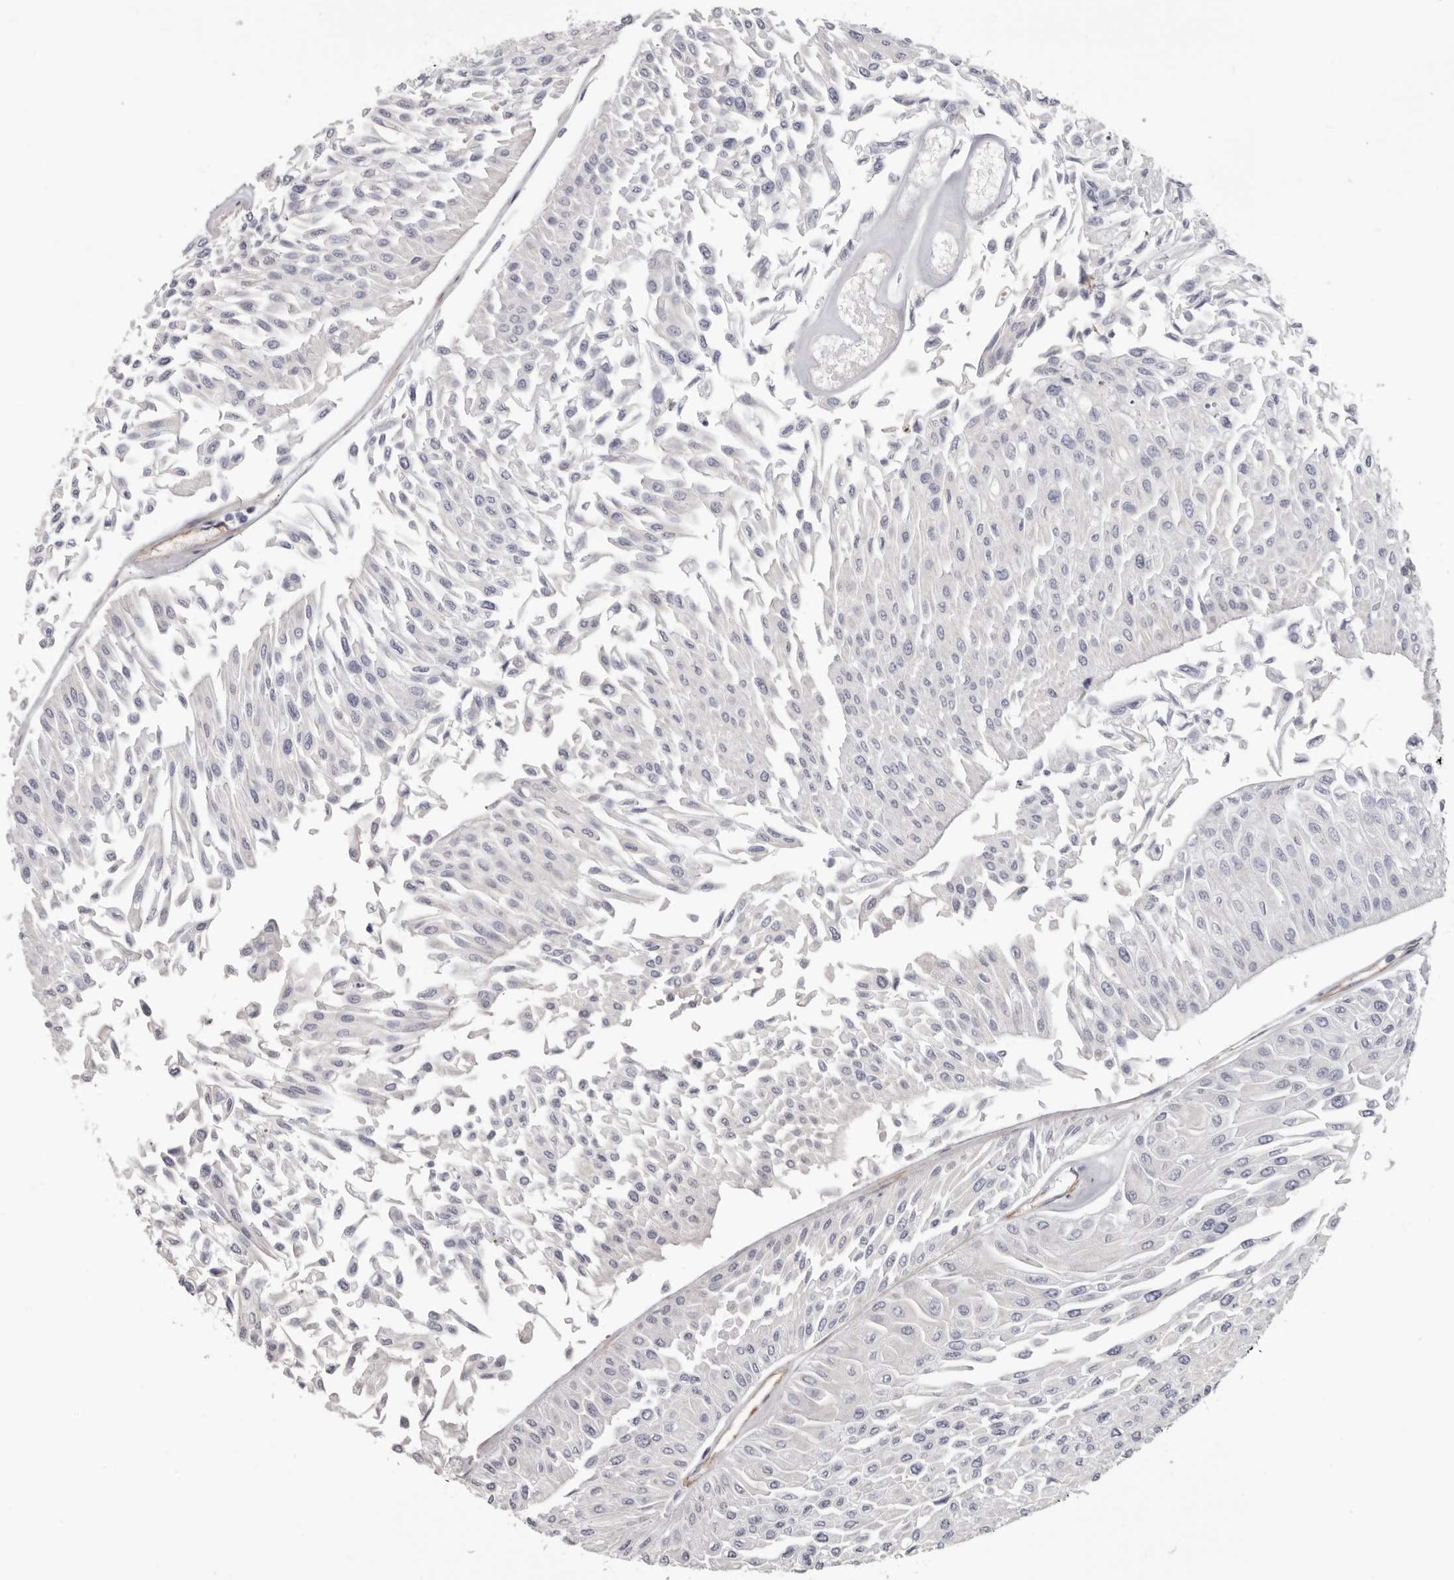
{"staining": {"intensity": "negative", "quantity": "none", "location": "none"}, "tissue": "urothelial cancer", "cell_type": "Tumor cells", "image_type": "cancer", "snomed": [{"axis": "morphology", "description": "Urothelial carcinoma, Low grade"}, {"axis": "topography", "description": "Urinary bladder"}], "caption": "High power microscopy image of an immunohistochemistry (IHC) photomicrograph of urothelial cancer, revealing no significant expression in tumor cells. (Brightfield microscopy of DAB (3,3'-diaminobenzidine) immunohistochemistry at high magnification).", "gene": "ADGRL4", "patient": {"sex": "male", "age": 67}}